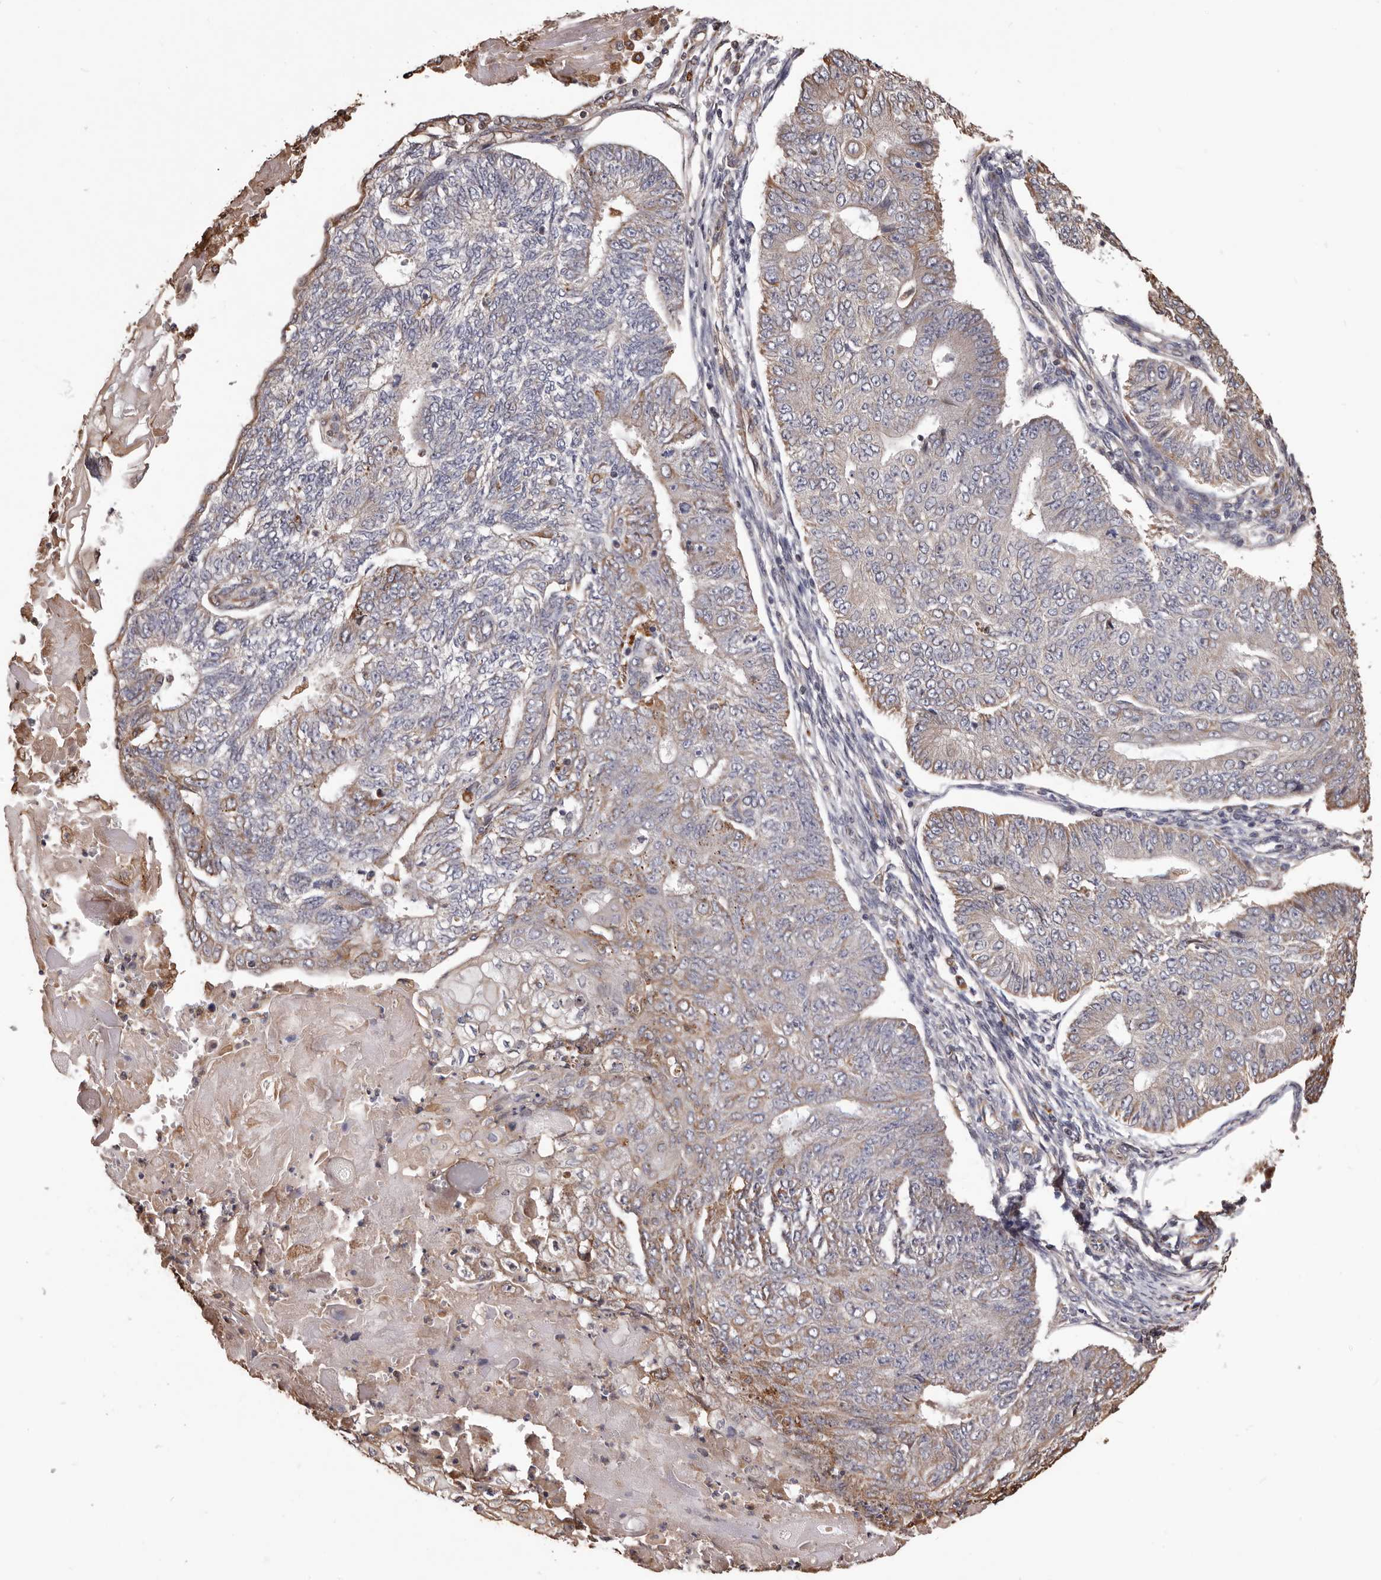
{"staining": {"intensity": "moderate", "quantity": "<25%", "location": "cytoplasmic/membranous"}, "tissue": "endometrial cancer", "cell_type": "Tumor cells", "image_type": "cancer", "snomed": [{"axis": "morphology", "description": "Adenocarcinoma, NOS"}, {"axis": "topography", "description": "Endometrium"}], "caption": "A photomicrograph of human adenocarcinoma (endometrial) stained for a protein shows moderate cytoplasmic/membranous brown staining in tumor cells. (Stains: DAB in brown, nuclei in blue, Microscopy: brightfield microscopy at high magnification).", "gene": "CEP104", "patient": {"sex": "female", "age": 32}}